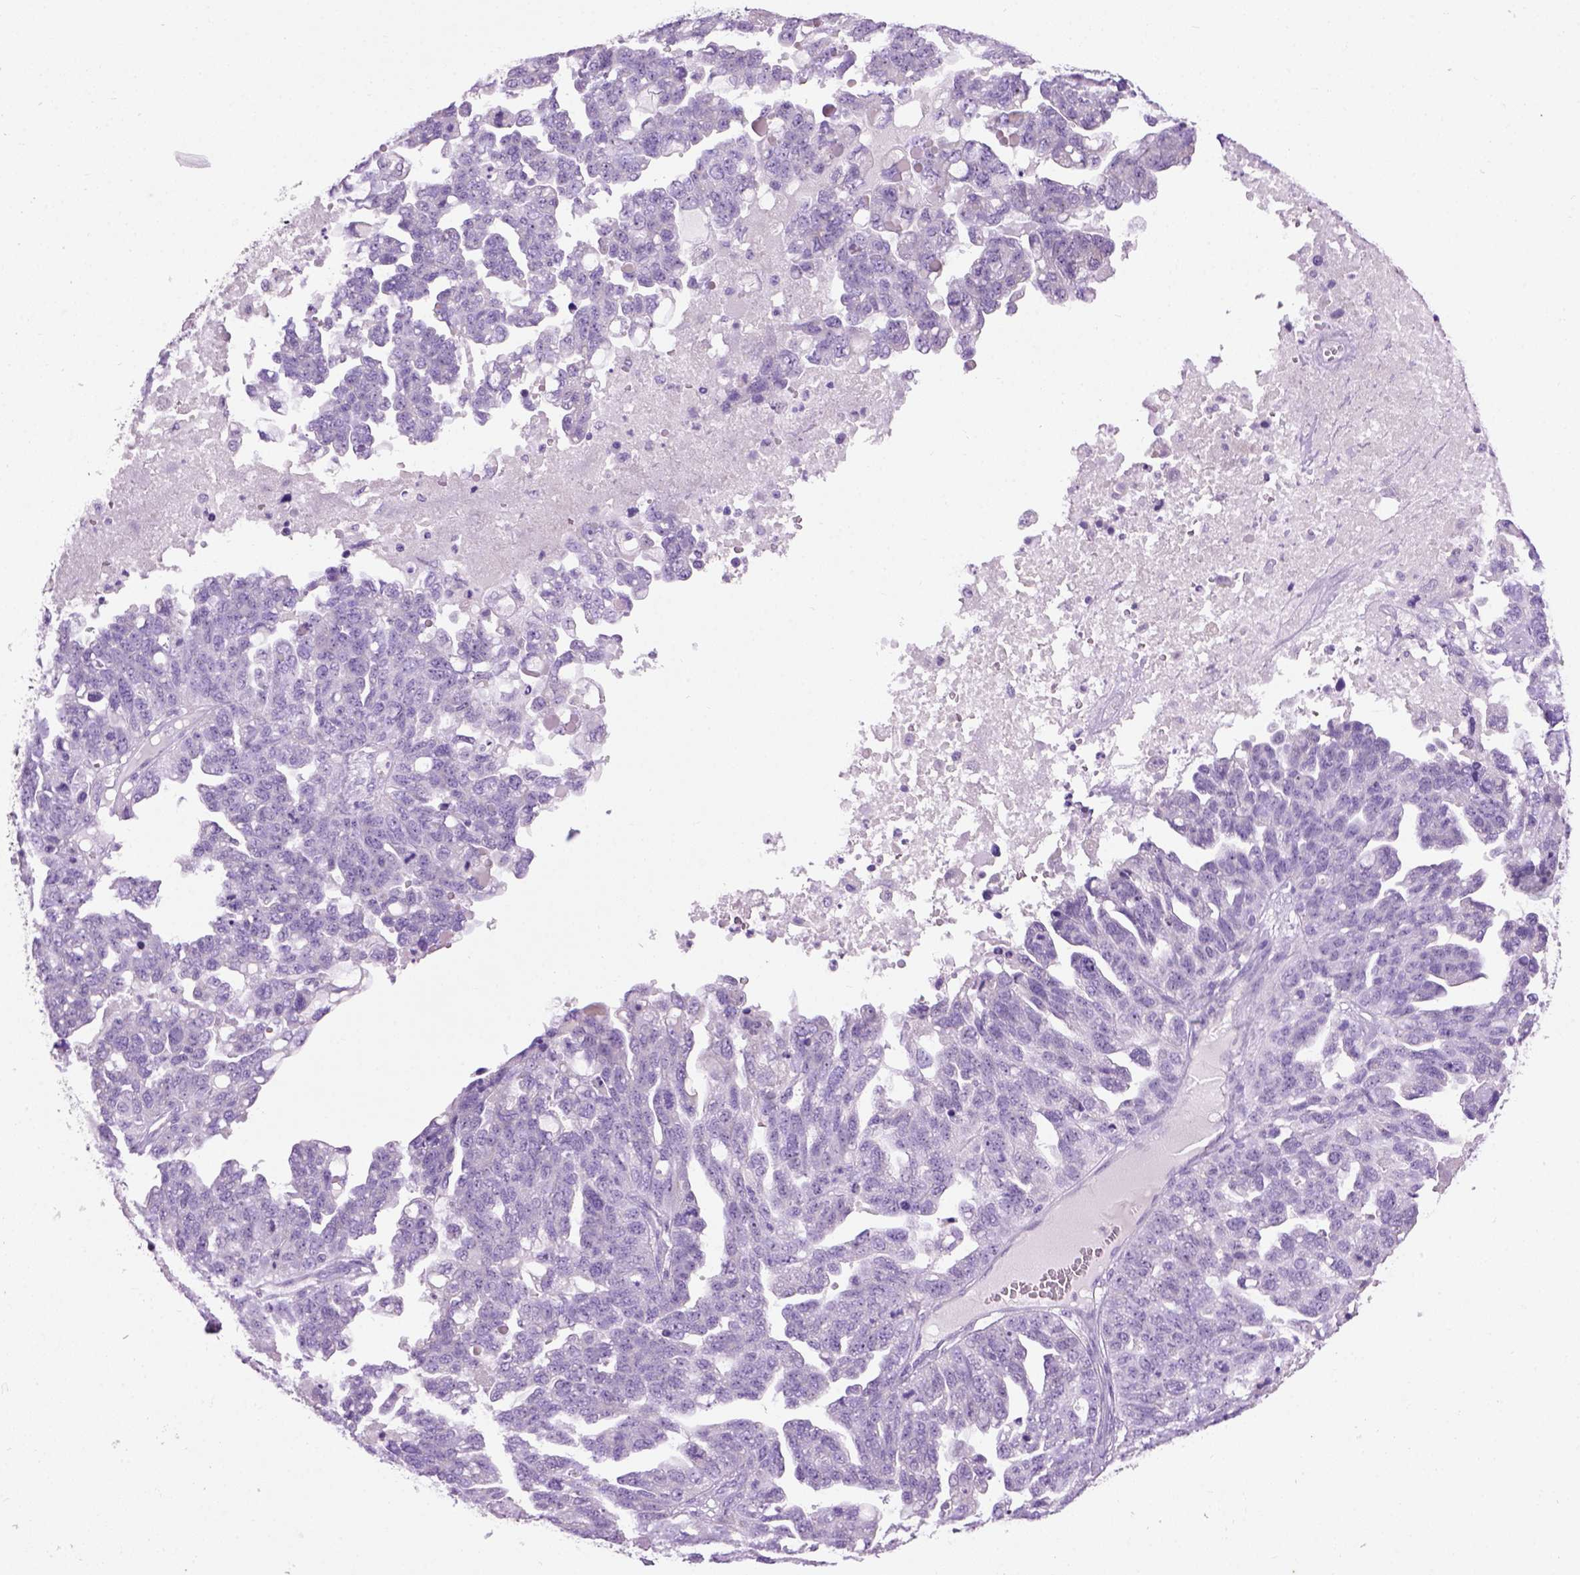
{"staining": {"intensity": "negative", "quantity": "none", "location": "none"}, "tissue": "ovarian cancer", "cell_type": "Tumor cells", "image_type": "cancer", "snomed": [{"axis": "morphology", "description": "Cystadenocarcinoma, serous, NOS"}, {"axis": "topography", "description": "Ovary"}], "caption": "High magnification brightfield microscopy of ovarian serous cystadenocarcinoma stained with DAB (brown) and counterstained with hematoxylin (blue): tumor cells show no significant positivity.", "gene": "UTP4", "patient": {"sex": "female", "age": 71}}